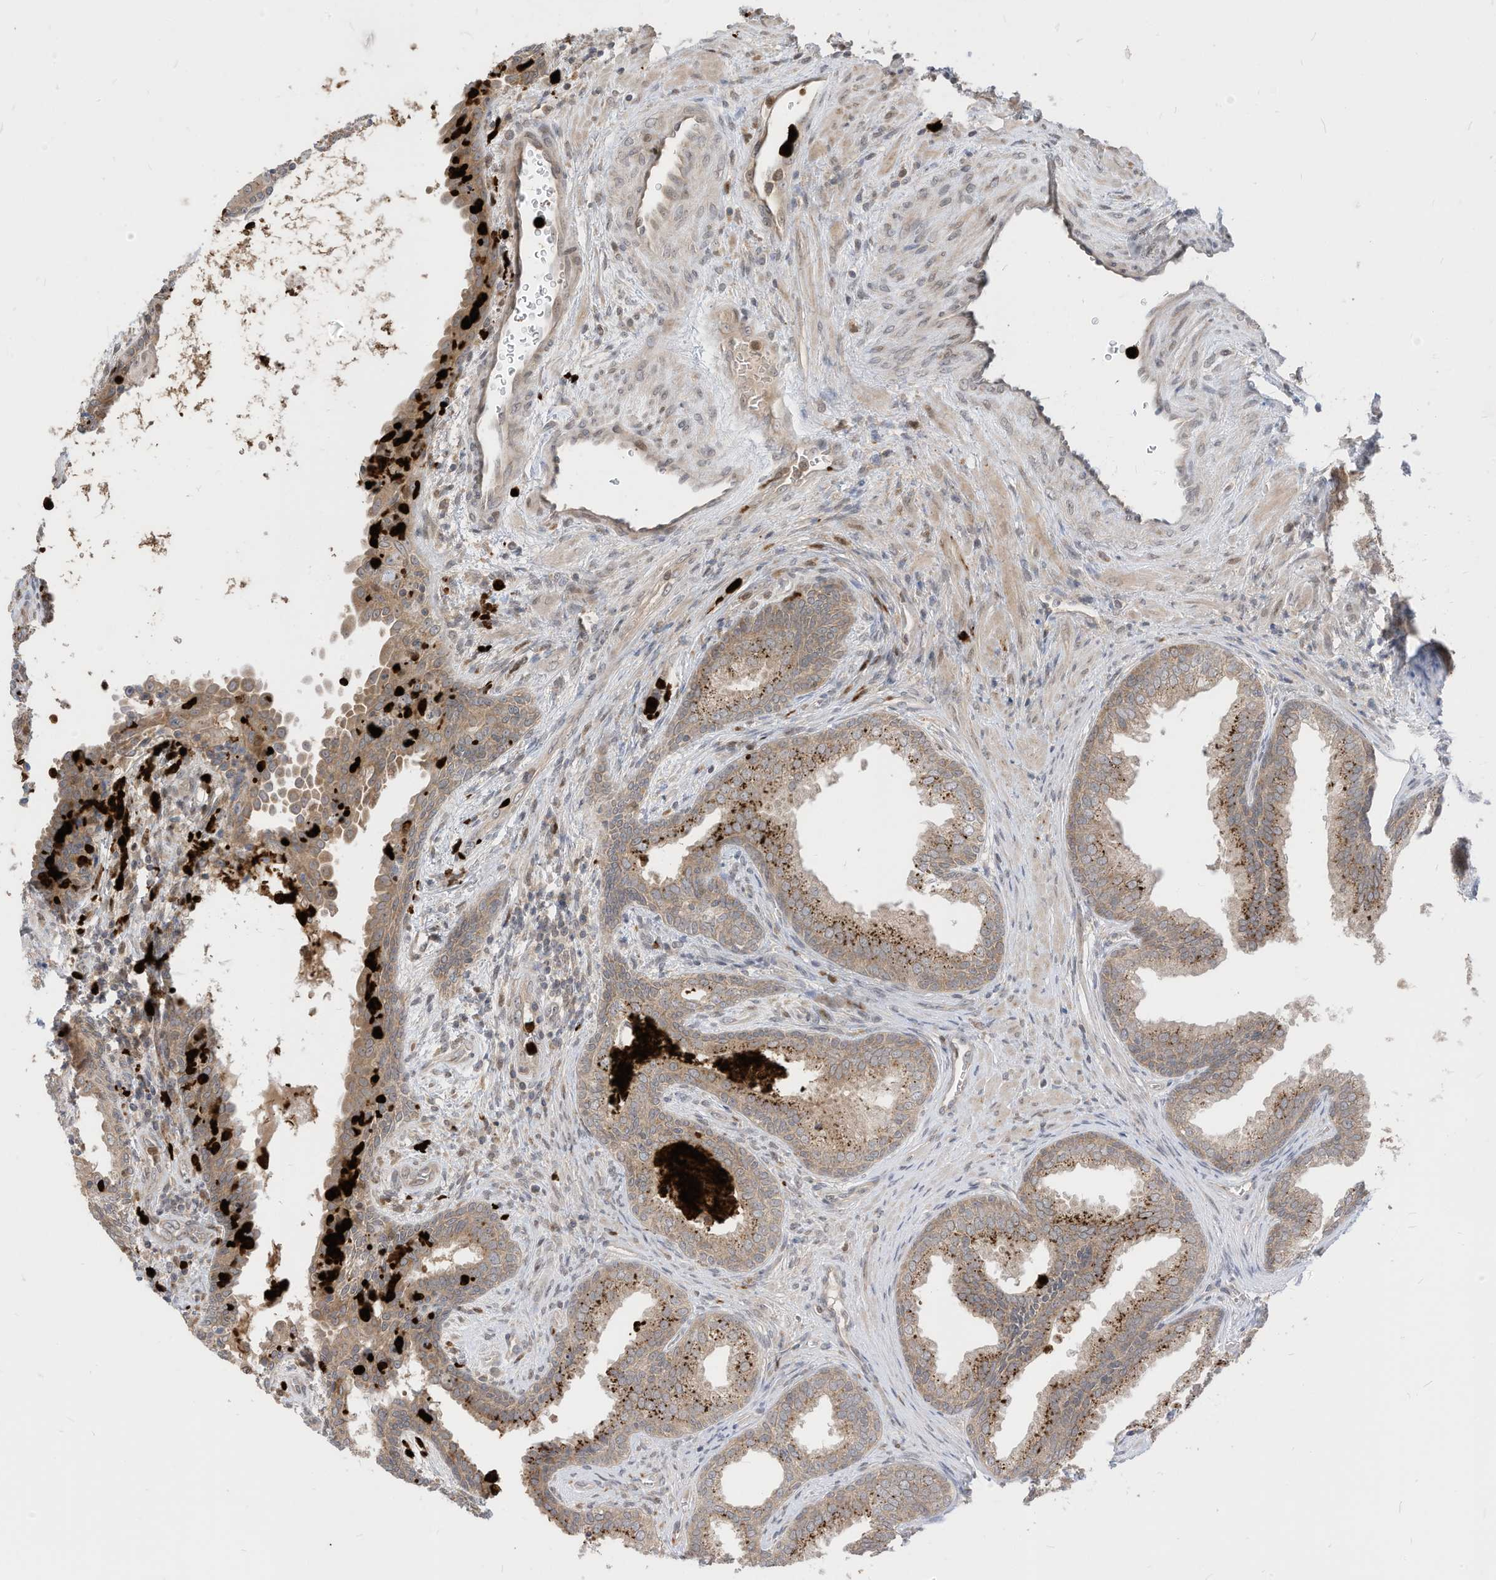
{"staining": {"intensity": "moderate", "quantity": "25%-75%", "location": "cytoplasmic/membranous"}, "tissue": "prostate", "cell_type": "Glandular cells", "image_type": "normal", "snomed": [{"axis": "morphology", "description": "Normal tissue, NOS"}, {"axis": "topography", "description": "Prostate"}], "caption": "Immunohistochemistry (IHC) micrograph of unremarkable prostate stained for a protein (brown), which demonstrates medium levels of moderate cytoplasmic/membranous staining in about 25%-75% of glandular cells.", "gene": "CNKSR1", "patient": {"sex": "male", "age": 76}}